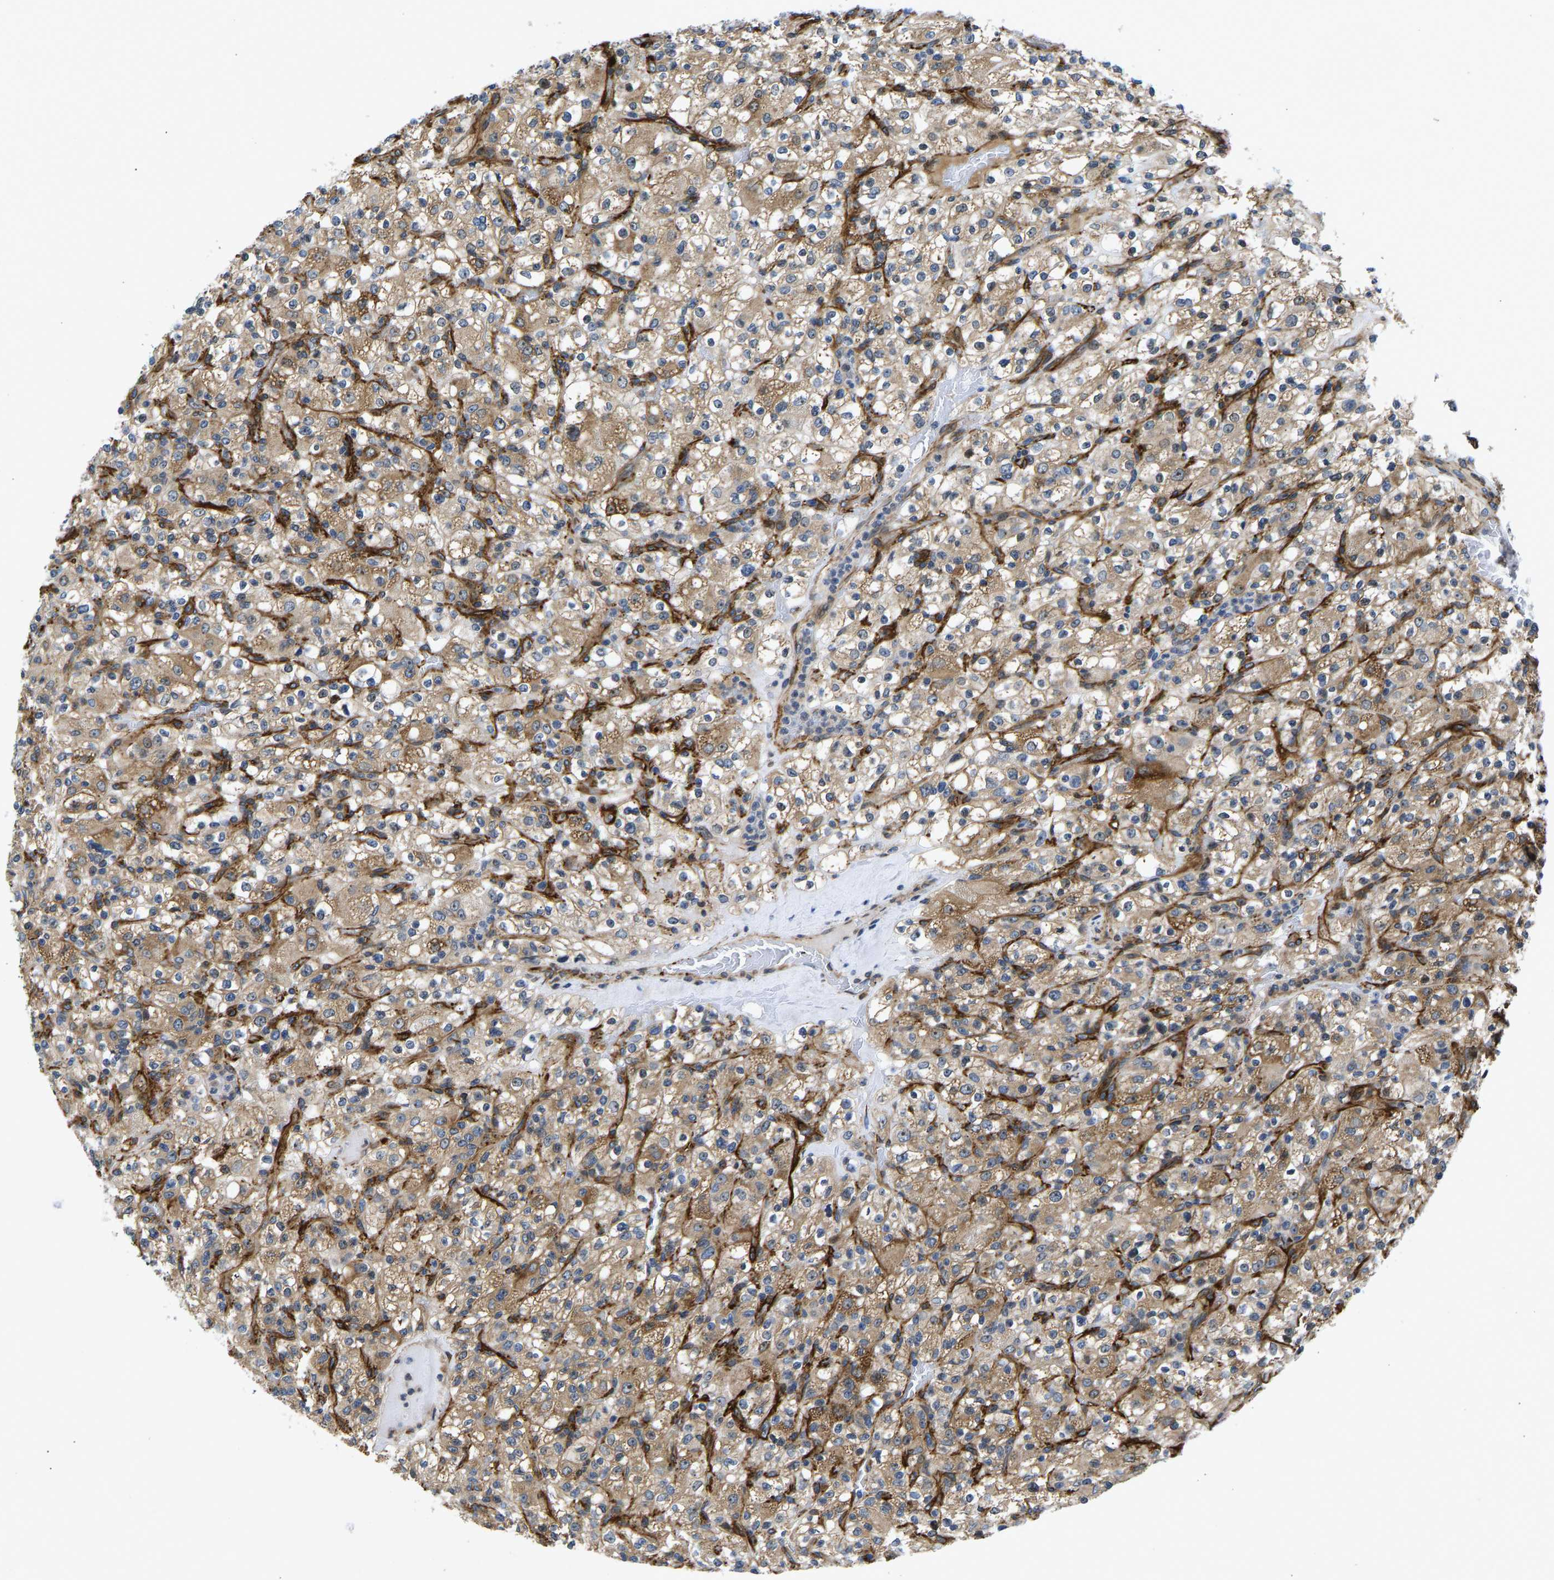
{"staining": {"intensity": "moderate", "quantity": ">75%", "location": "cytoplasmic/membranous"}, "tissue": "renal cancer", "cell_type": "Tumor cells", "image_type": "cancer", "snomed": [{"axis": "morphology", "description": "Normal tissue, NOS"}, {"axis": "morphology", "description": "Adenocarcinoma, NOS"}, {"axis": "topography", "description": "Kidney"}], "caption": "An immunohistochemistry photomicrograph of tumor tissue is shown. Protein staining in brown highlights moderate cytoplasmic/membranous positivity in renal cancer within tumor cells.", "gene": "RESF1", "patient": {"sex": "female", "age": 72}}